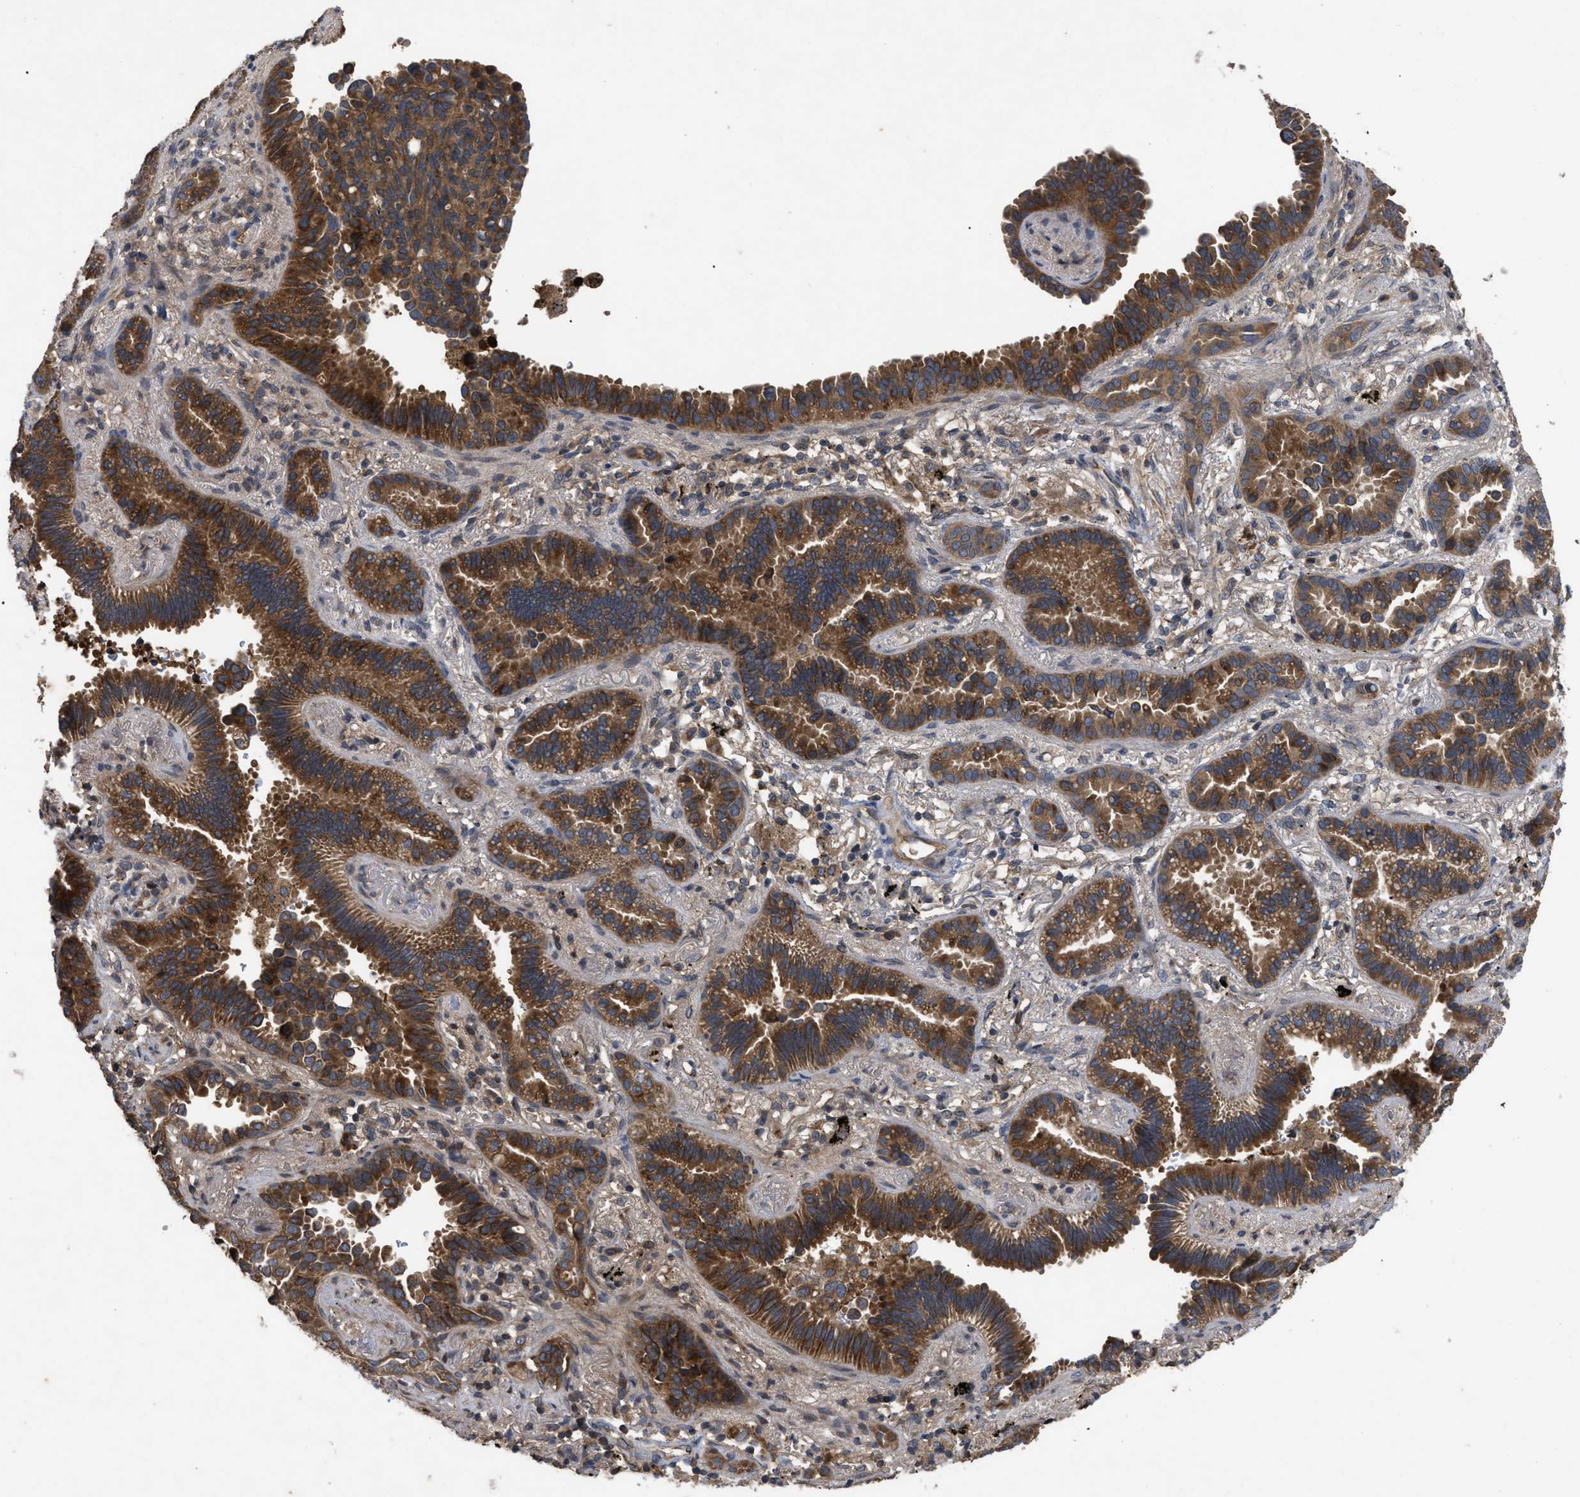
{"staining": {"intensity": "moderate", "quantity": ">75%", "location": "cytoplasmic/membranous"}, "tissue": "lung cancer", "cell_type": "Tumor cells", "image_type": "cancer", "snomed": [{"axis": "morphology", "description": "Normal tissue, NOS"}, {"axis": "morphology", "description": "Adenocarcinoma, NOS"}, {"axis": "topography", "description": "Lung"}], "caption": "High-magnification brightfield microscopy of adenocarcinoma (lung) stained with DAB (3,3'-diaminobenzidine) (brown) and counterstained with hematoxylin (blue). tumor cells exhibit moderate cytoplasmic/membranous staining is identified in approximately>75% of cells.", "gene": "RAB2A", "patient": {"sex": "male", "age": 59}}